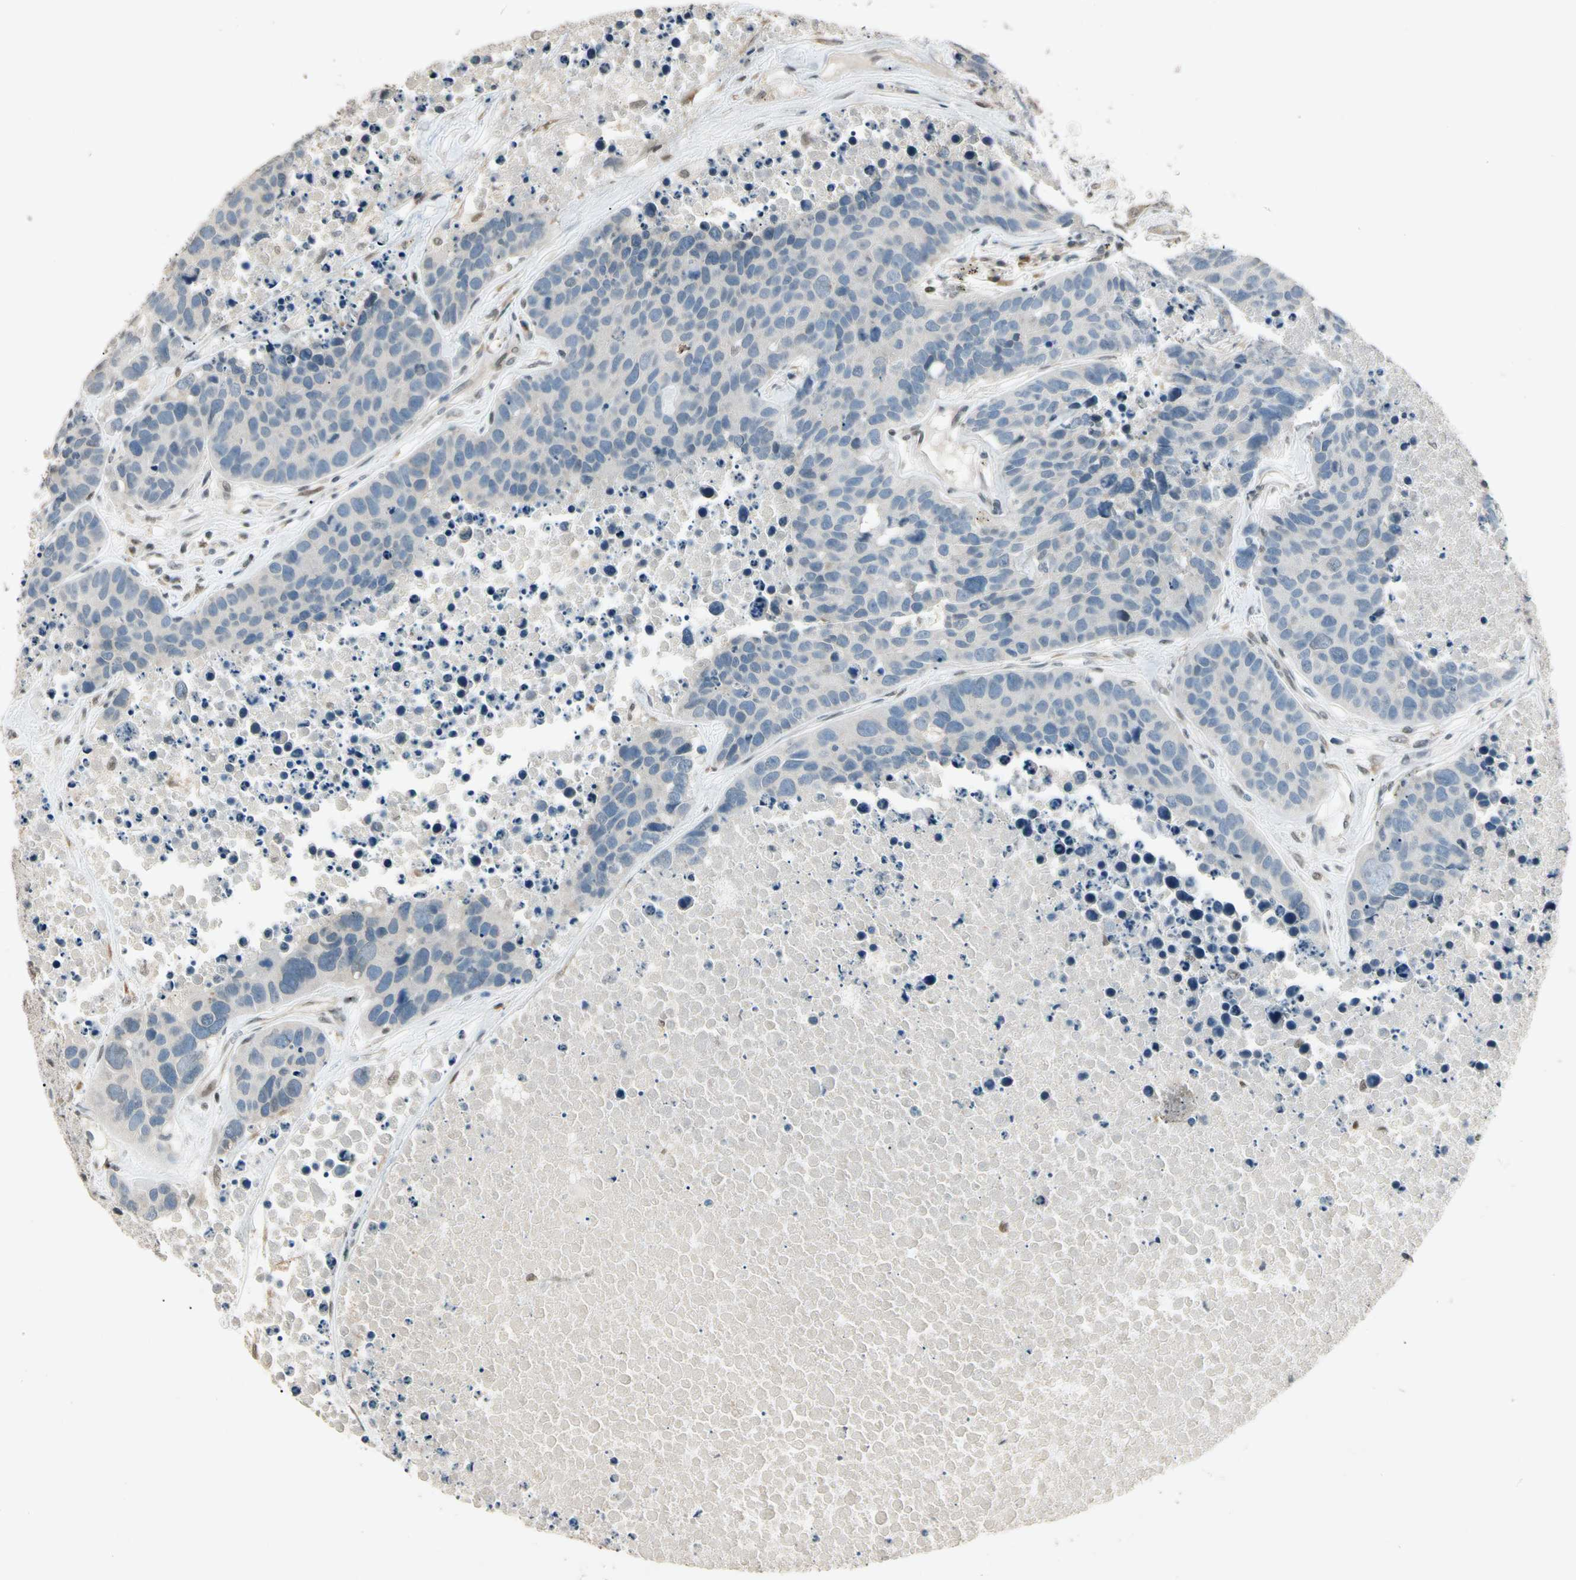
{"staining": {"intensity": "negative", "quantity": "none", "location": "none"}, "tissue": "carcinoid", "cell_type": "Tumor cells", "image_type": "cancer", "snomed": [{"axis": "morphology", "description": "Carcinoid, malignant, NOS"}, {"axis": "topography", "description": "Lung"}], "caption": "The immunohistochemistry (IHC) image has no significant positivity in tumor cells of carcinoid (malignant) tissue. (Brightfield microscopy of DAB immunohistochemistry at high magnification).", "gene": "ZBTB4", "patient": {"sex": "male", "age": 60}}